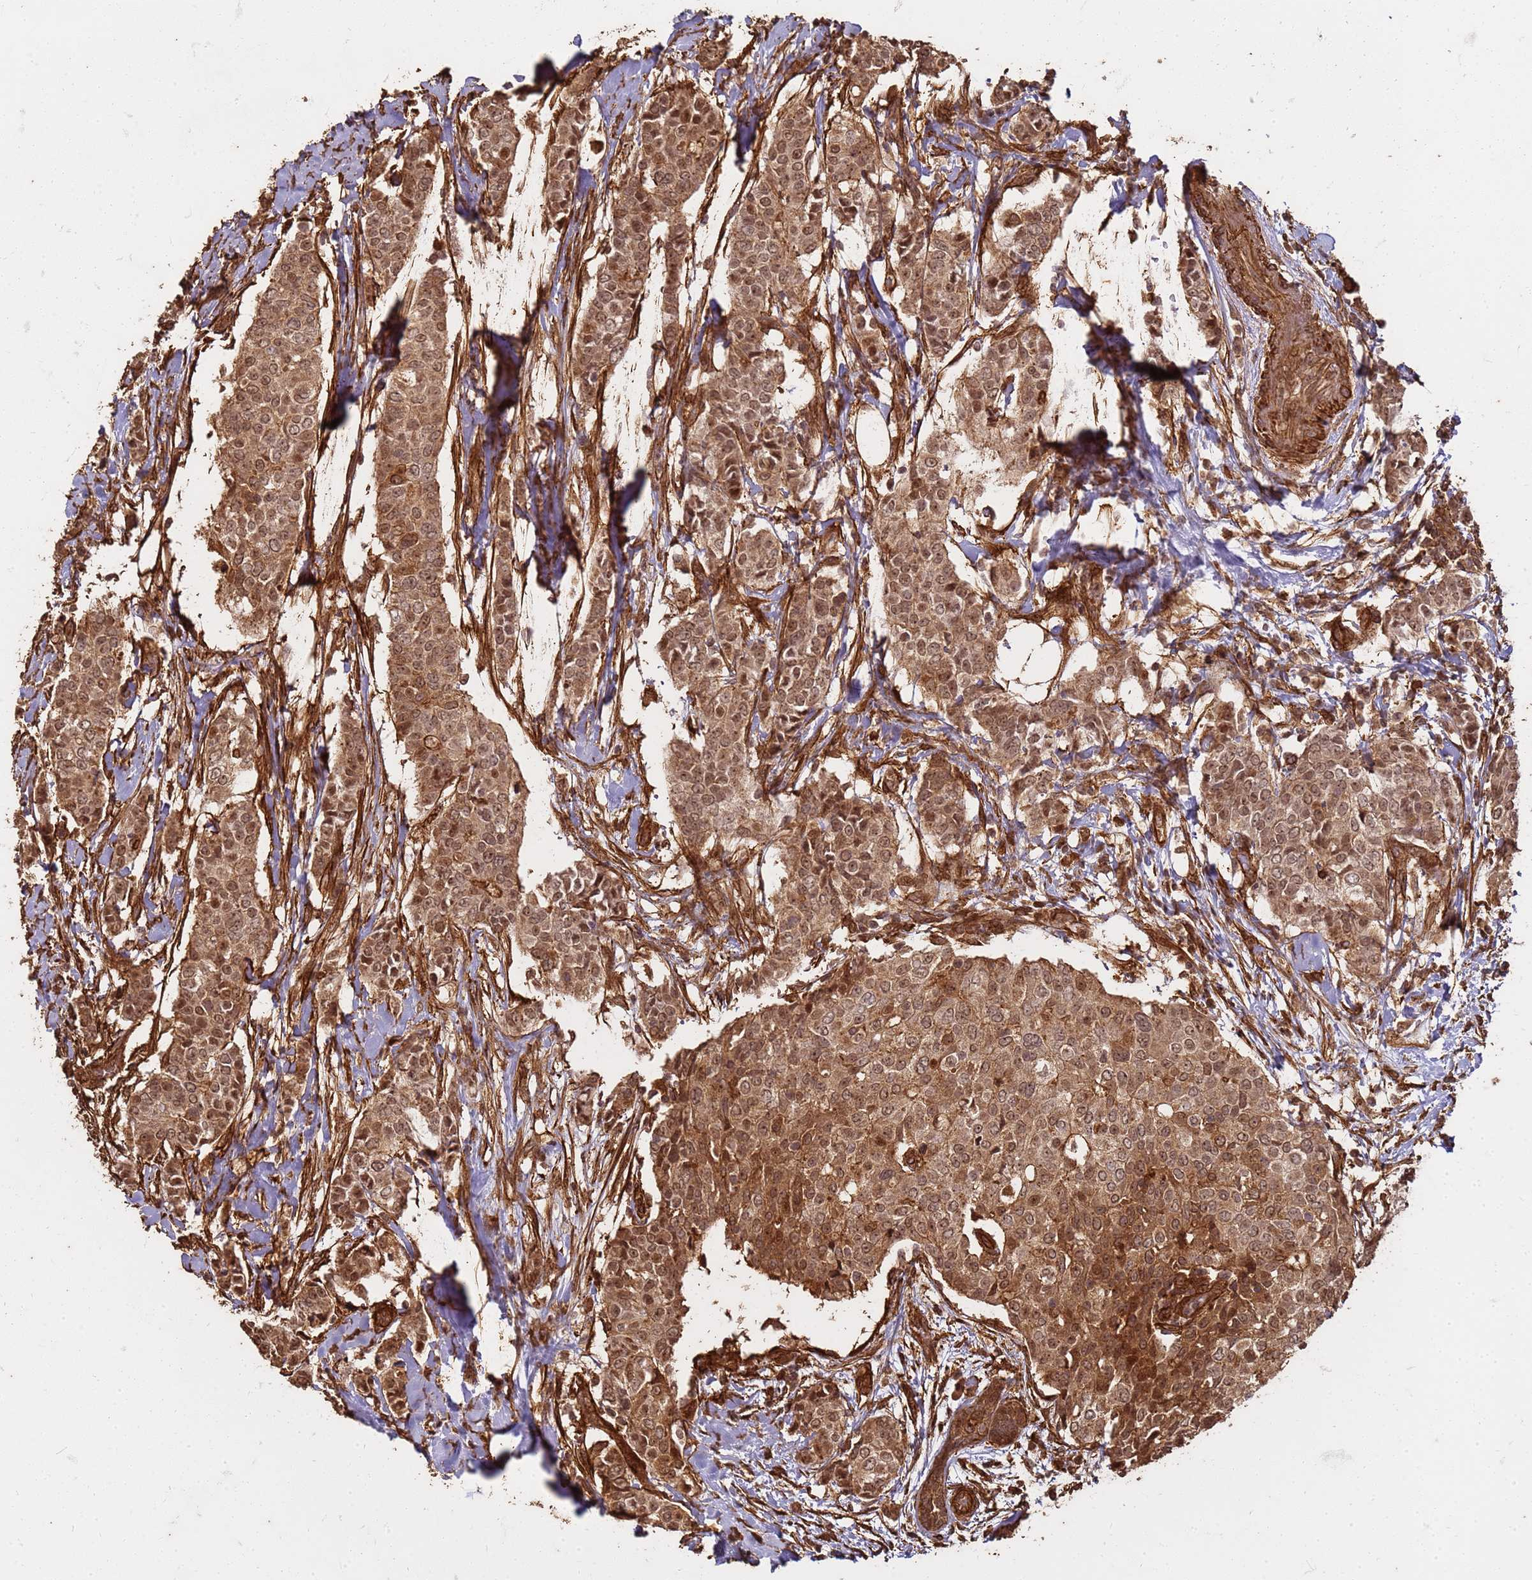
{"staining": {"intensity": "moderate", "quantity": ">75%", "location": "cytoplasmic/membranous,nuclear"}, "tissue": "breast cancer", "cell_type": "Tumor cells", "image_type": "cancer", "snomed": [{"axis": "morphology", "description": "Lobular carcinoma"}, {"axis": "topography", "description": "Breast"}], "caption": "This histopathology image shows breast lobular carcinoma stained with immunohistochemistry to label a protein in brown. The cytoplasmic/membranous and nuclear of tumor cells show moderate positivity for the protein. Nuclei are counter-stained blue.", "gene": "KIF26A", "patient": {"sex": "female", "age": 51}}